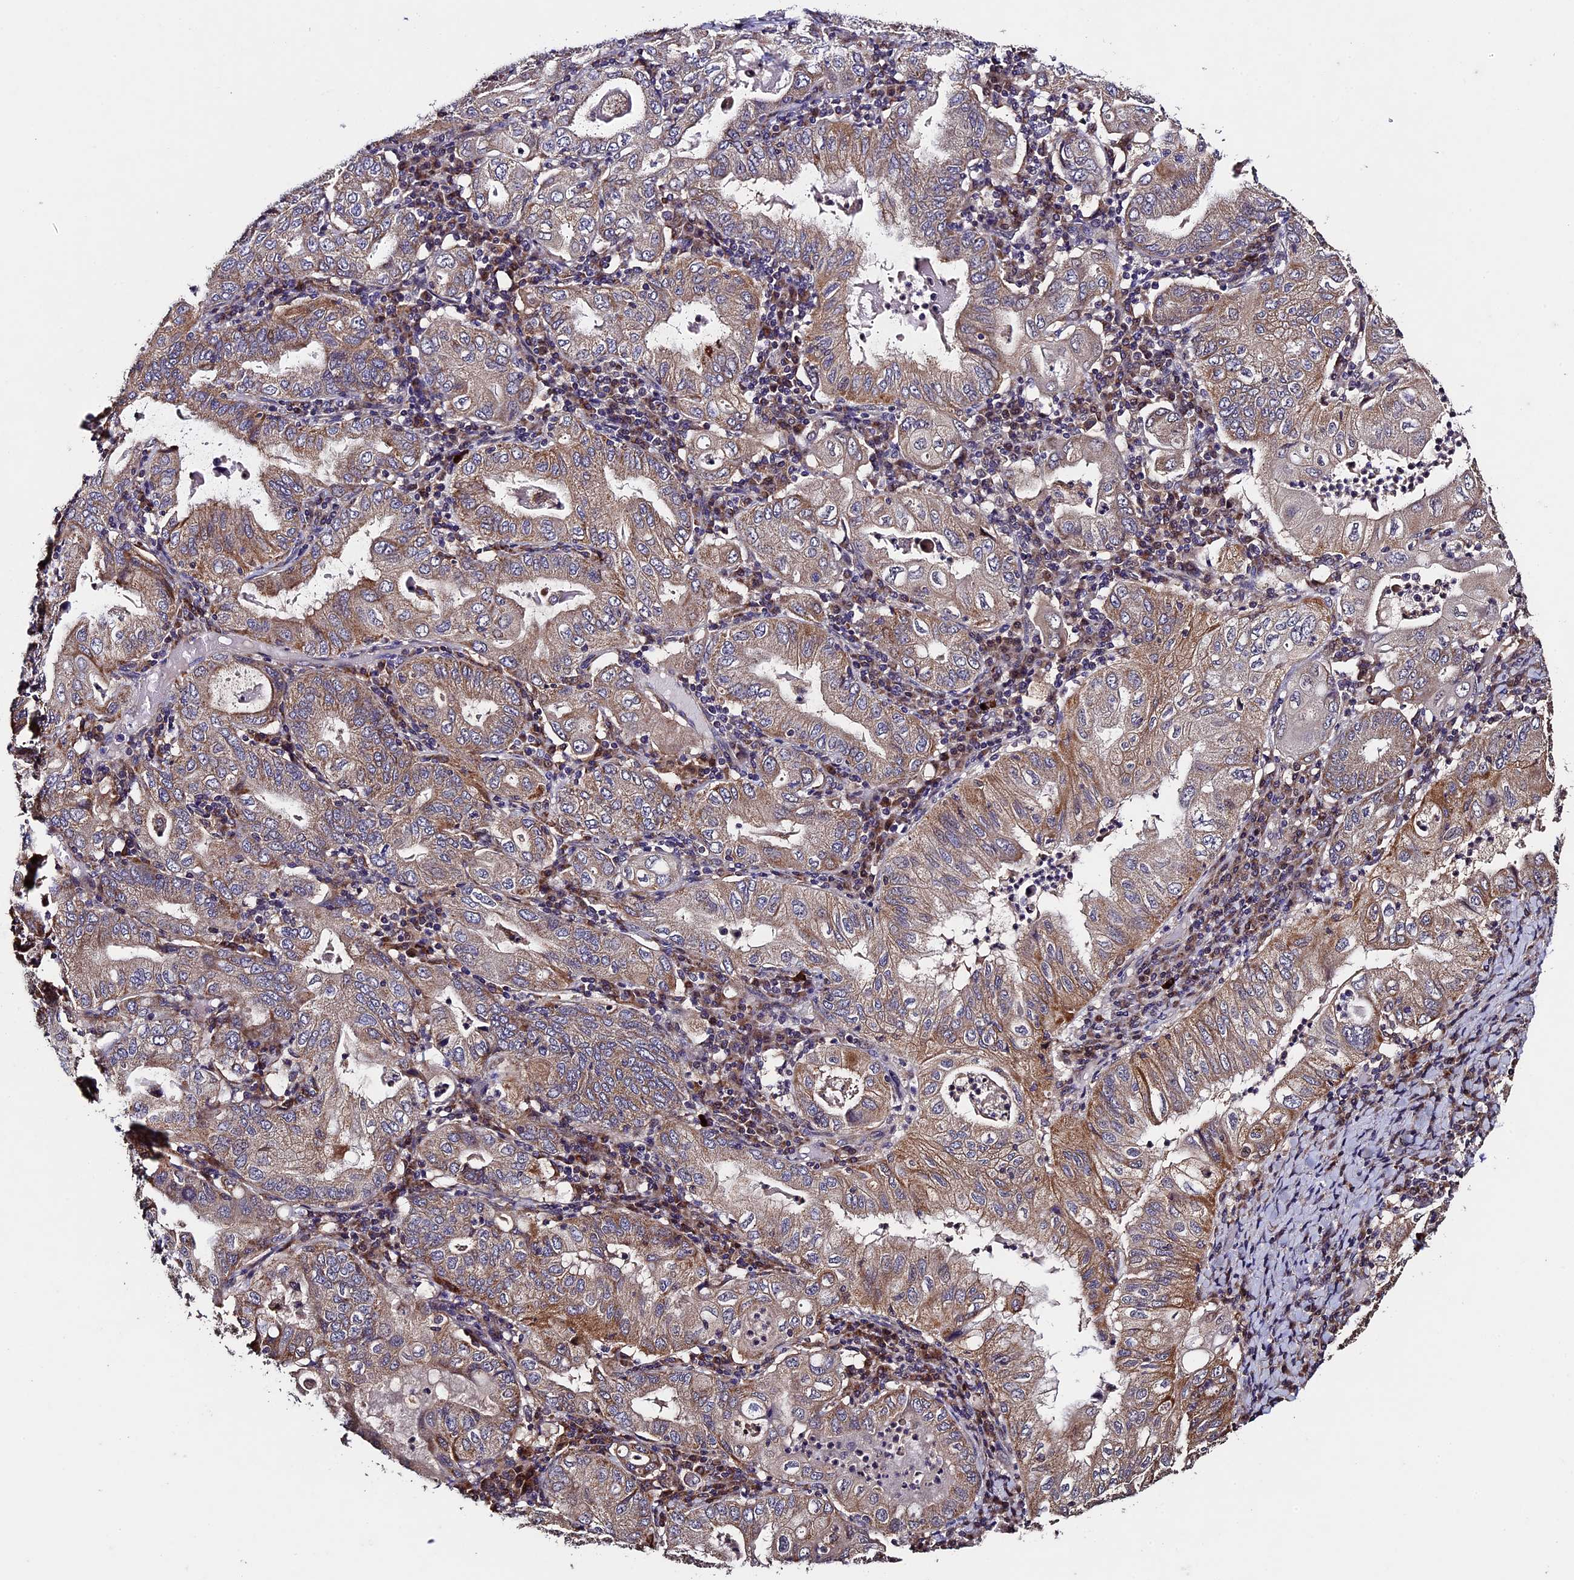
{"staining": {"intensity": "moderate", "quantity": ">75%", "location": "cytoplasmic/membranous"}, "tissue": "stomach cancer", "cell_type": "Tumor cells", "image_type": "cancer", "snomed": [{"axis": "morphology", "description": "Normal tissue, NOS"}, {"axis": "morphology", "description": "Adenocarcinoma, NOS"}, {"axis": "topography", "description": "Esophagus"}, {"axis": "topography", "description": "Stomach, upper"}, {"axis": "topography", "description": "Peripheral nerve tissue"}], "caption": "The image demonstrates immunohistochemical staining of stomach cancer (adenocarcinoma). There is moderate cytoplasmic/membranous staining is present in approximately >75% of tumor cells.", "gene": "RNF17", "patient": {"sex": "male", "age": 62}}